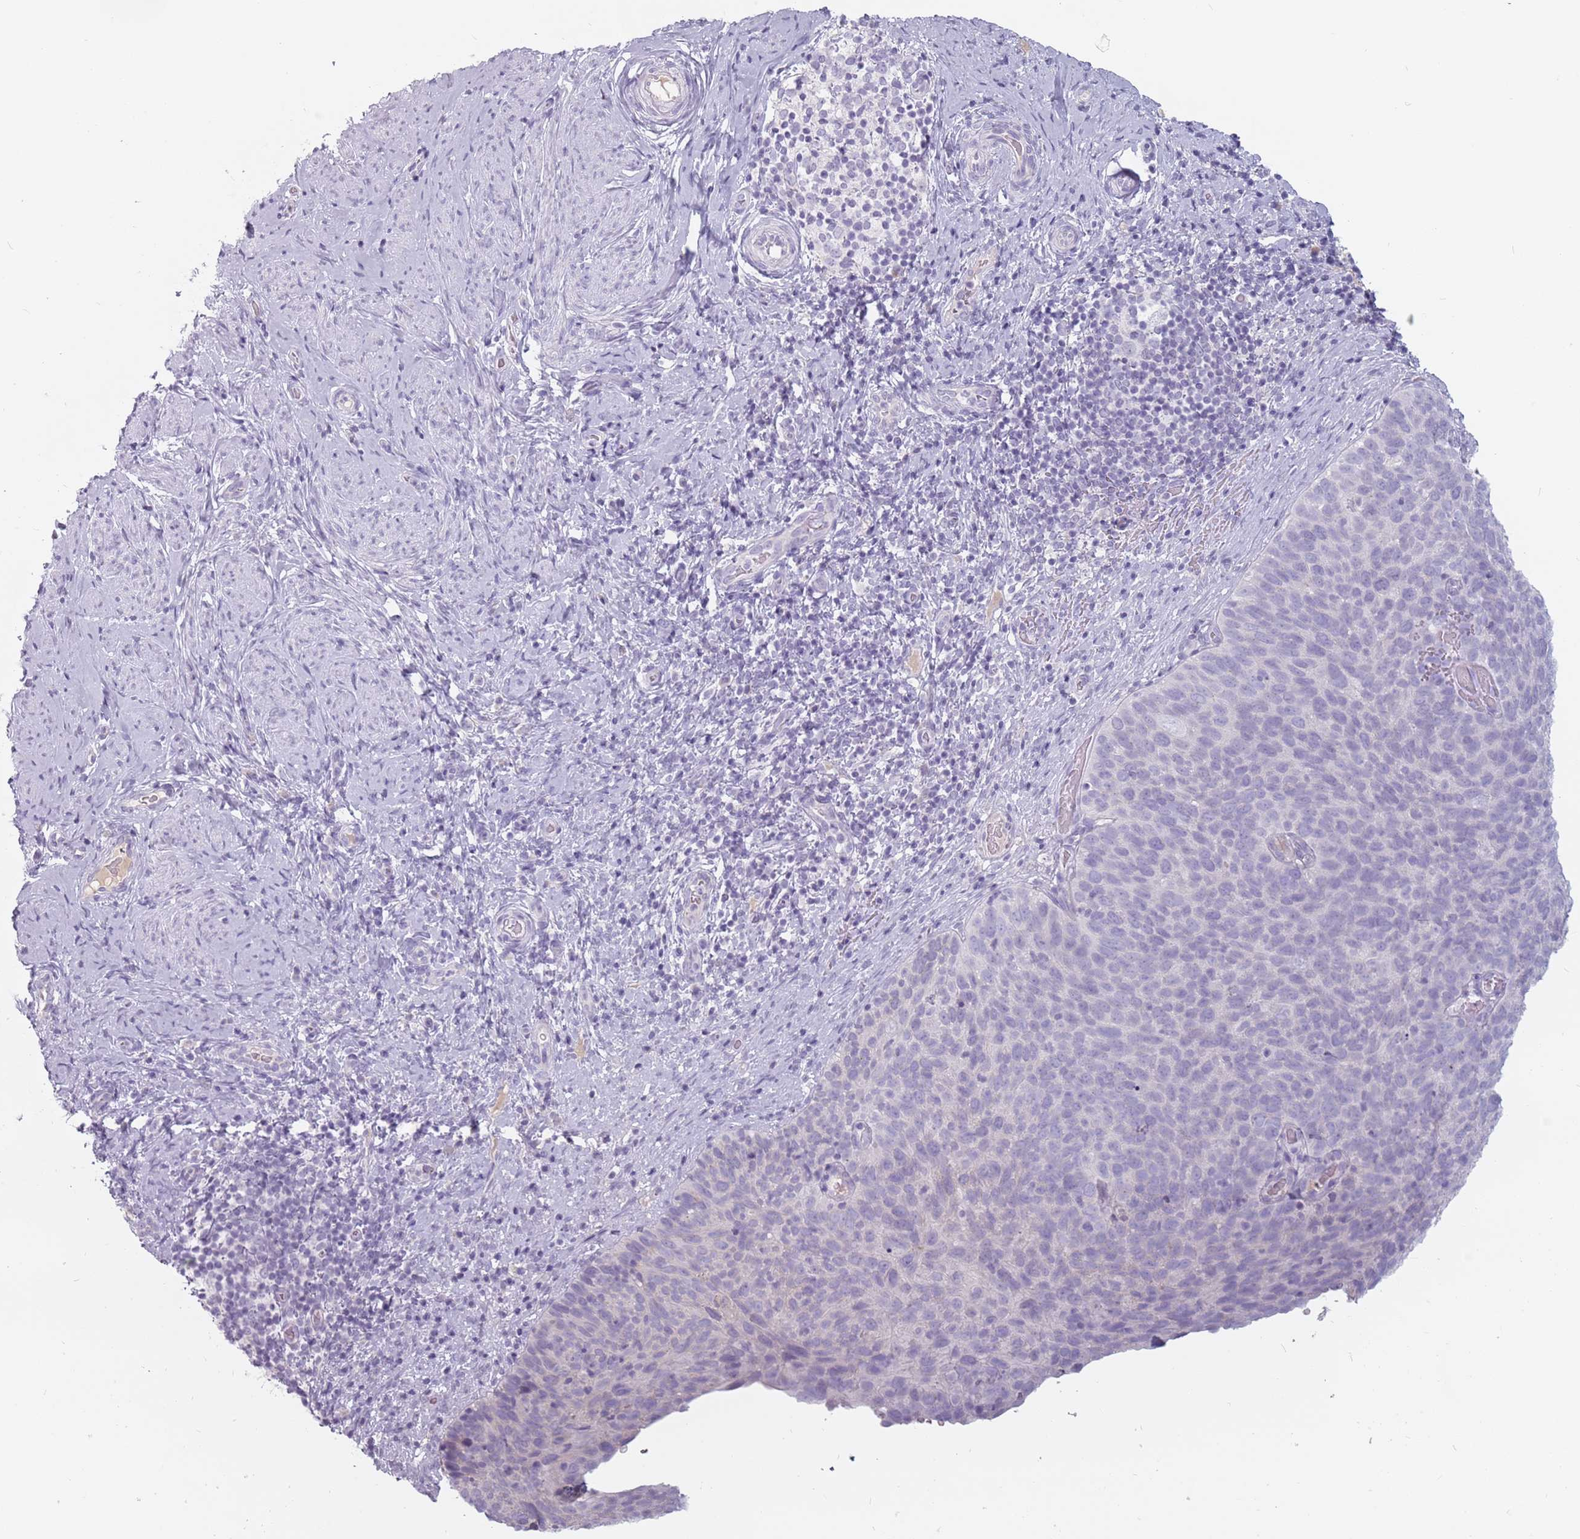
{"staining": {"intensity": "negative", "quantity": "none", "location": "none"}, "tissue": "cervical cancer", "cell_type": "Tumor cells", "image_type": "cancer", "snomed": [{"axis": "morphology", "description": "Squamous cell carcinoma, NOS"}, {"axis": "topography", "description": "Cervix"}], "caption": "This micrograph is of squamous cell carcinoma (cervical) stained with immunohistochemistry to label a protein in brown with the nuclei are counter-stained blue. There is no positivity in tumor cells.", "gene": "CEP19", "patient": {"sex": "female", "age": 80}}